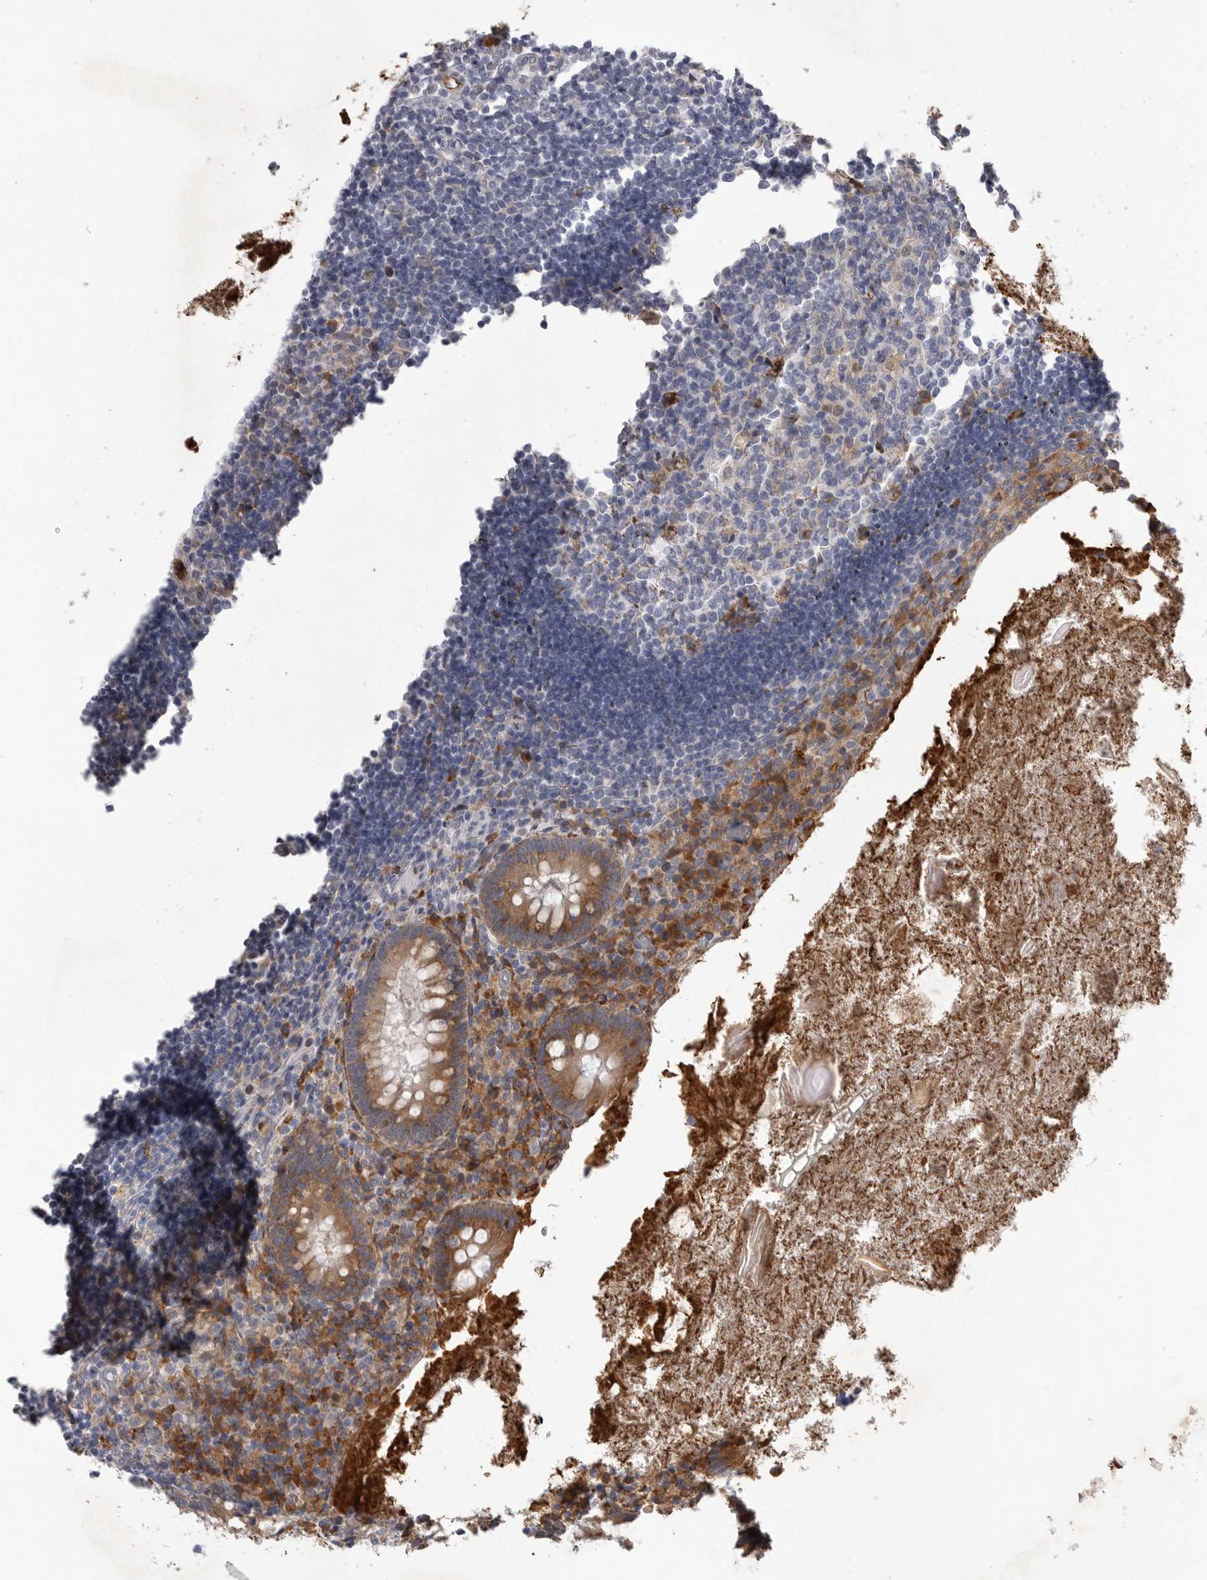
{"staining": {"intensity": "moderate", "quantity": "25%-75%", "location": "cytoplasmic/membranous"}, "tissue": "appendix", "cell_type": "Glandular cells", "image_type": "normal", "snomed": [{"axis": "morphology", "description": "Normal tissue, NOS"}, {"axis": "topography", "description": "Appendix"}], "caption": "Unremarkable appendix shows moderate cytoplasmic/membranous expression in approximately 25%-75% of glandular cells (Brightfield microscopy of DAB IHC at high magnification)..", "gene": "MINPP1", "patient": {"sex": "female", "age": 17}}